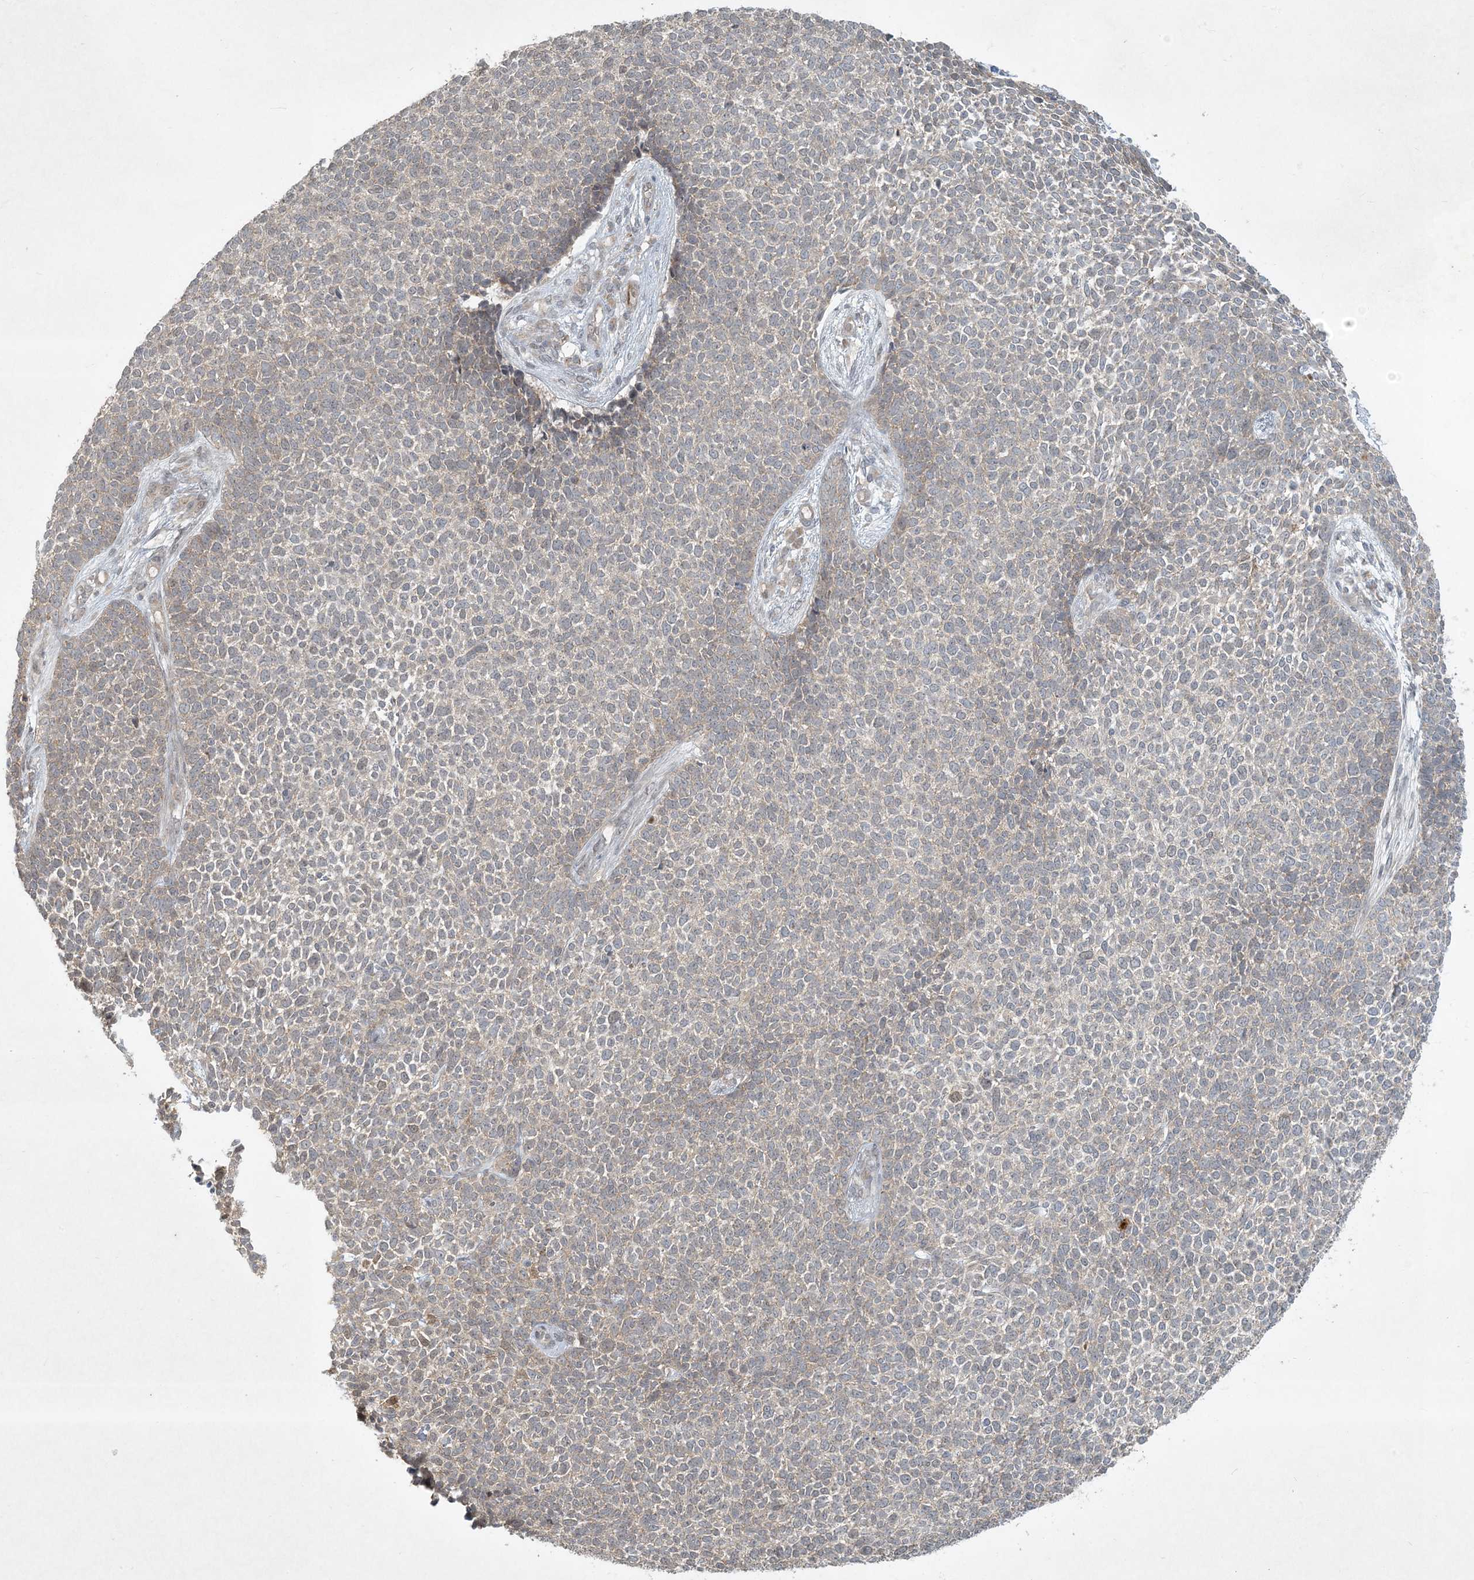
{"staining": {"intensity": "weak", "quantity": "25%-75%", "location": "cytoplasmic/membranous"}, "tissue": "skin cancer", "cell_type": "Tumor cells", "image_type": "cancer", "snomed": [{"axis": "morphology", "description": "Basal cell carcinoma"}, {"axis": "topography", "description": "Skin"}], "caption": "DAB (3,3'-diaminobenzidine) immunohistochemical staining of skin cancer (basal cell carcinoma) displays weak cytoplasmic/membranous protein staining in approximately 25%-75% of tumor cells. The staining was performed using DAB, with brown indicating positive protein expression. Nuclei are stained blue with hematoxylin.", "gene": "BCORL1", "patient": {"sex": "female", "age": 84}}